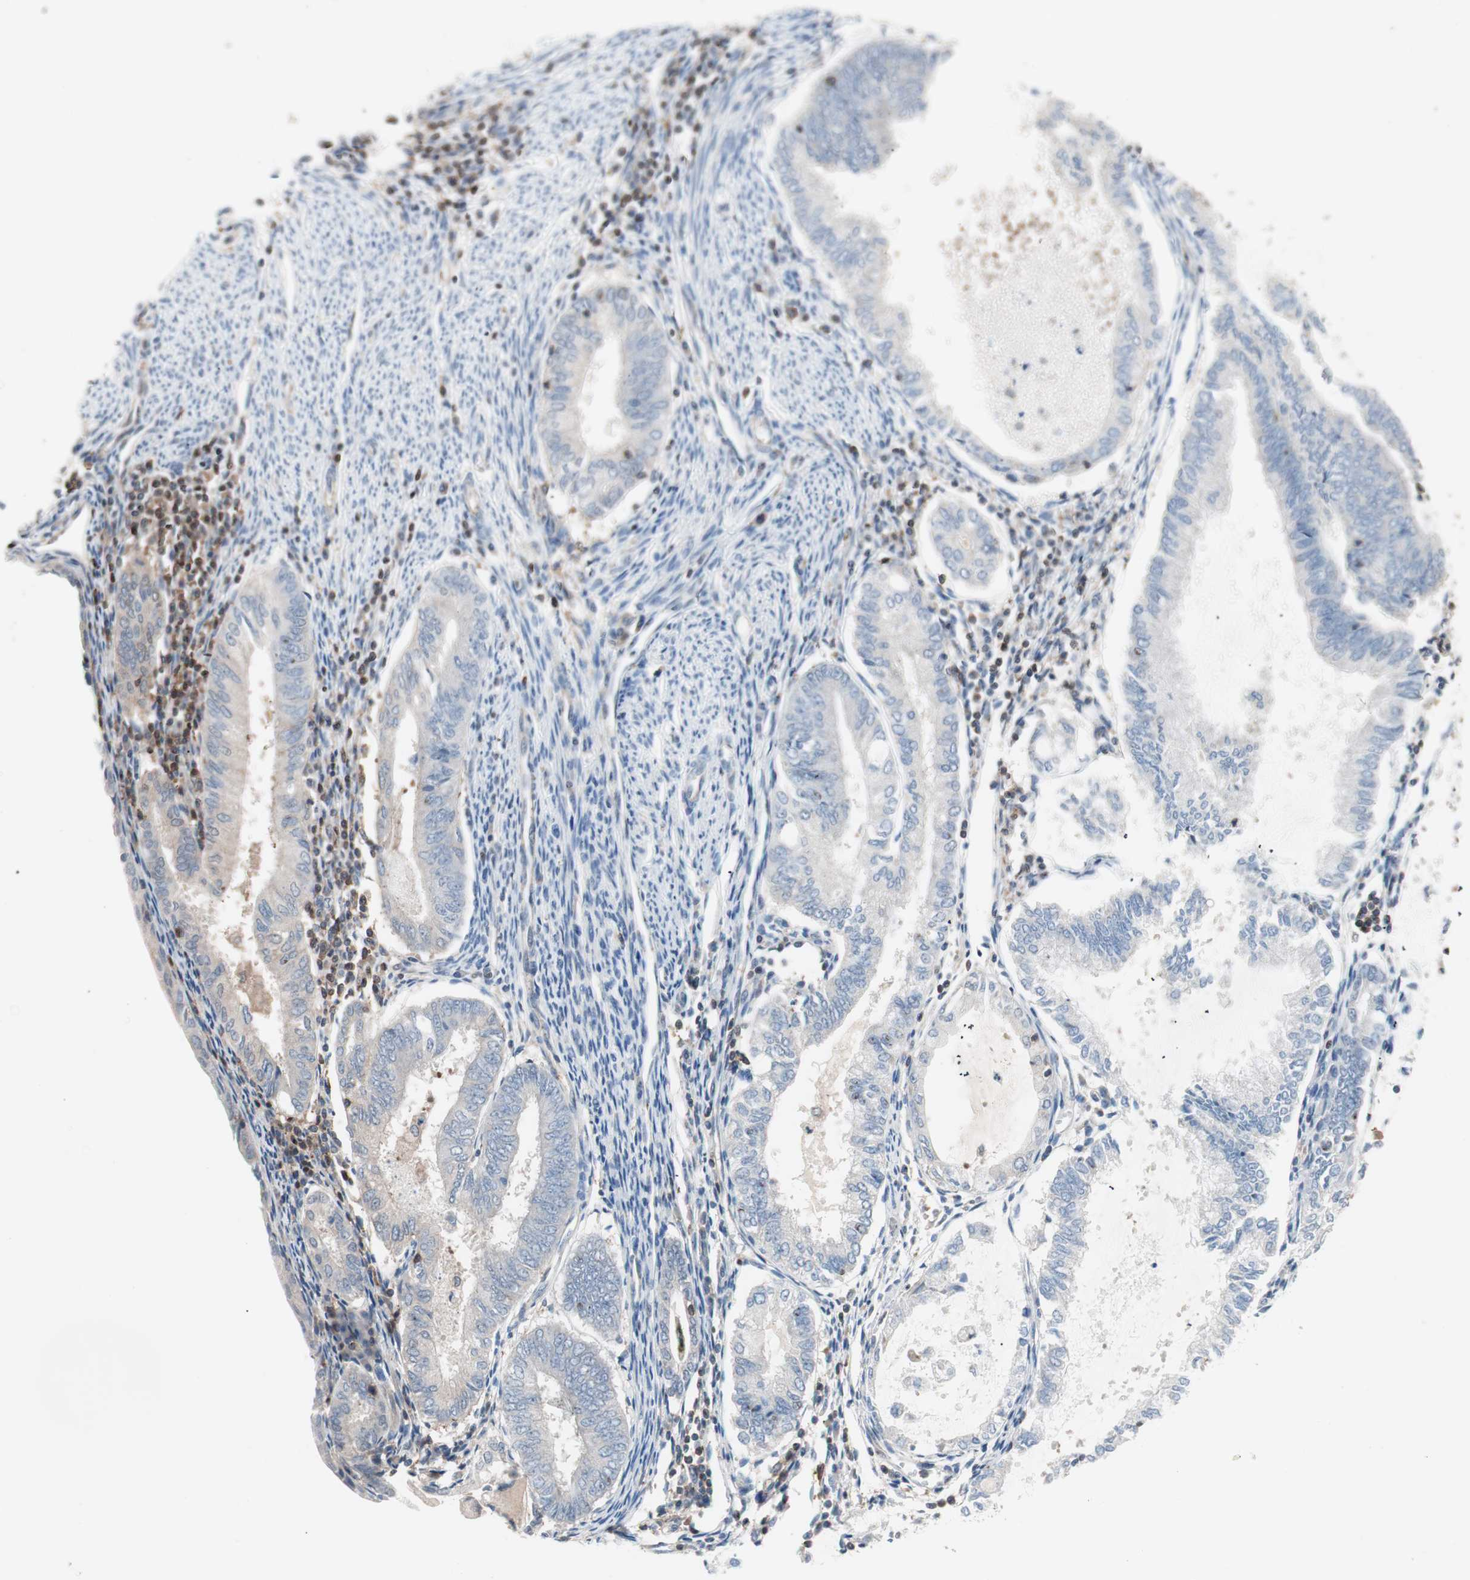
{"staining": {"intensity": "negative", "quantity": "none", "location": "none"}, "tissue": "endometrial cancer", "cell_type": "Tumor cells", "image_type": "cancer", "snomed": [{"axis": "morphology", "description": "Adenocarcinoma, NOS"}, {"axis": "topography", "description": "Endometrium"}], "caption": "IHC of human endometrial cancer (adenocarcinoma) exhibits no staining in tumor cells. Nuclei are stained in blue.", "gene": "GALT", "patient": {"sex": "female", "age": 86}}